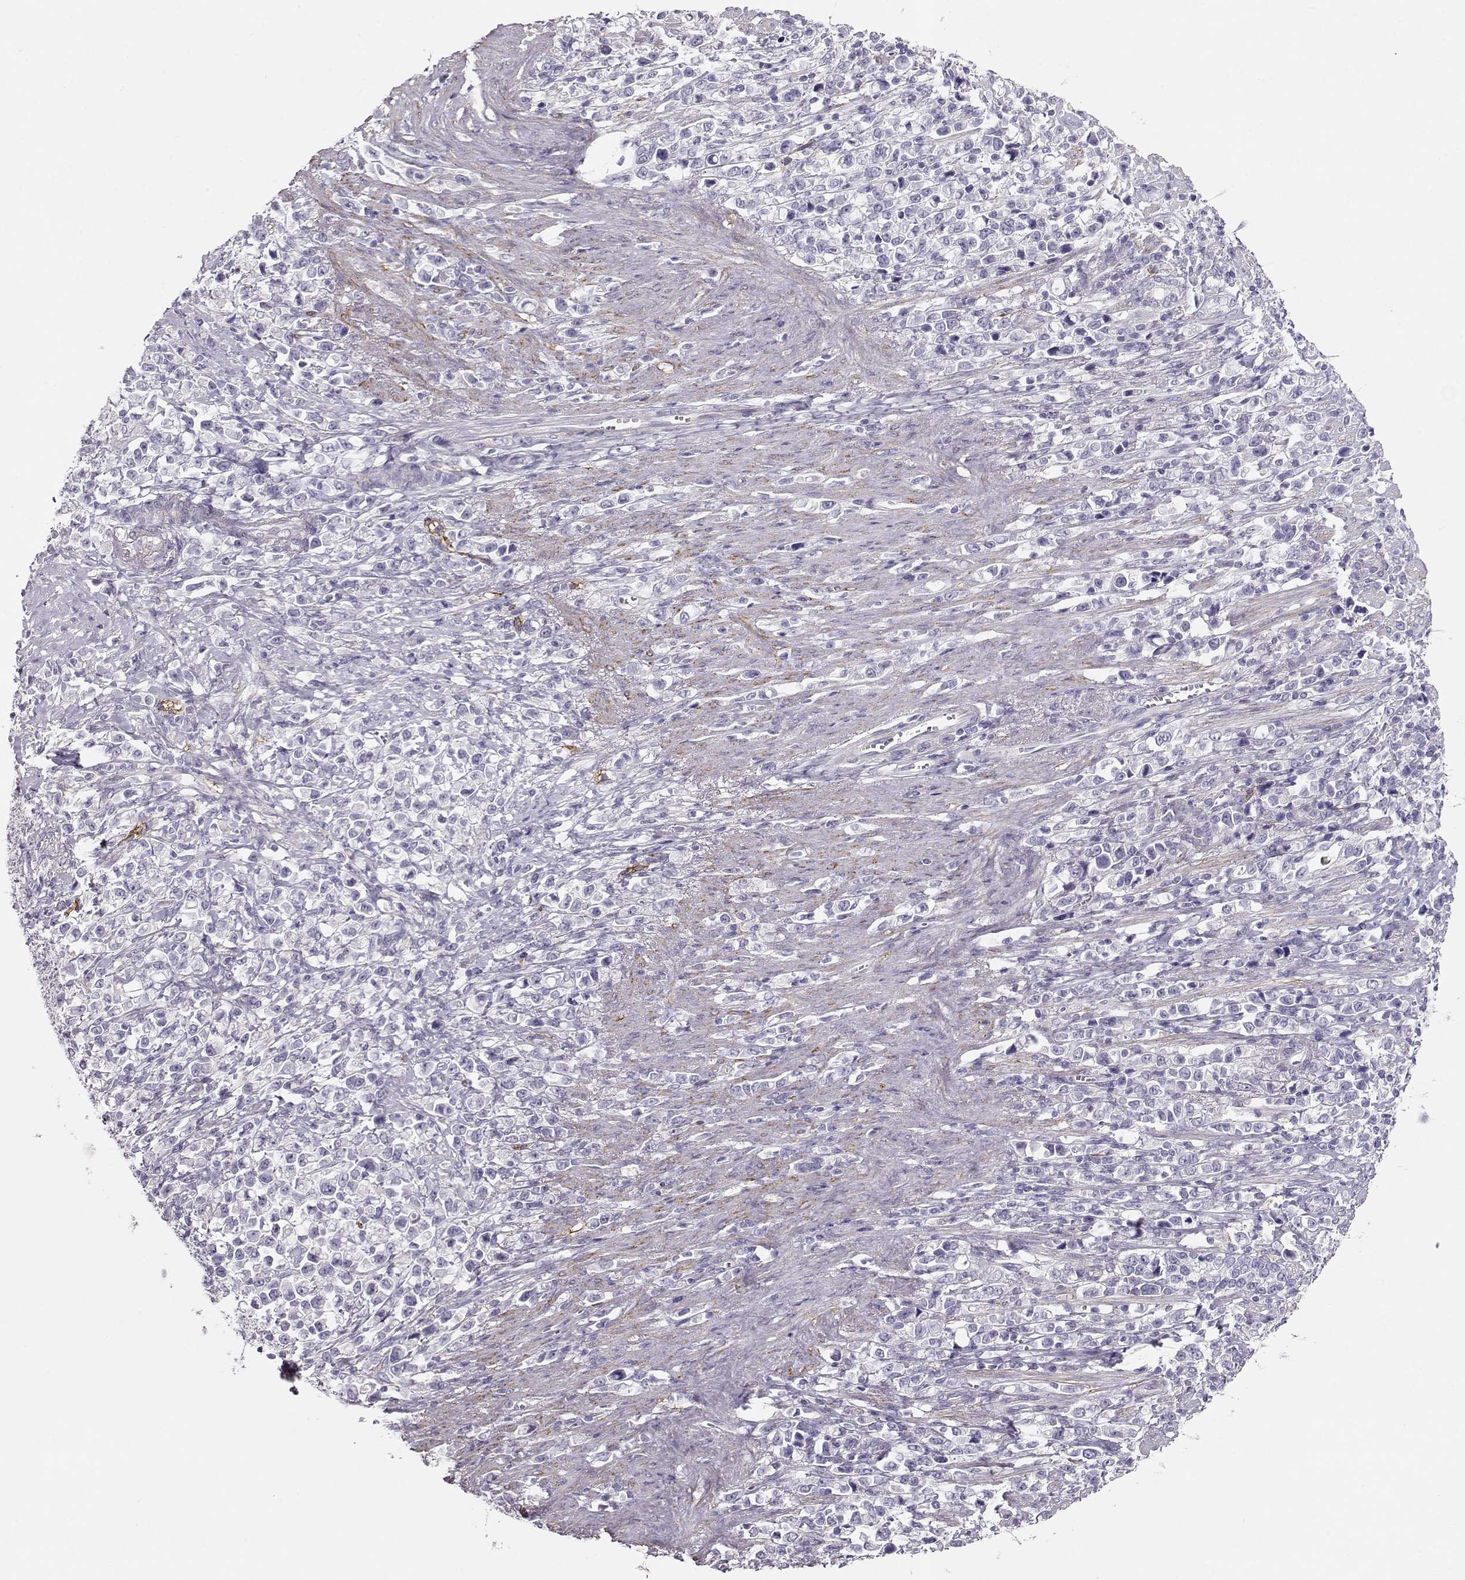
{"staining": {"intensity": "negative", "quantity": "none", "location": "none"}, "tissue": "stomach cancer", "cell_type": "Tumor cells", "image_type": "cancer", "snomed": [{"axis": "morphology", "description": "Adenocarcinoma, NOS"}, {"axis": "topography", "description": "Stomach"}], "caption": "A high-resolution micrograph shows immunohistochemistry staining of stomach adenocarcinoma, which shows no significant staining in tumor cells.", "gene": "RBM44", "patient": {"sex": "male", "age": 63}}